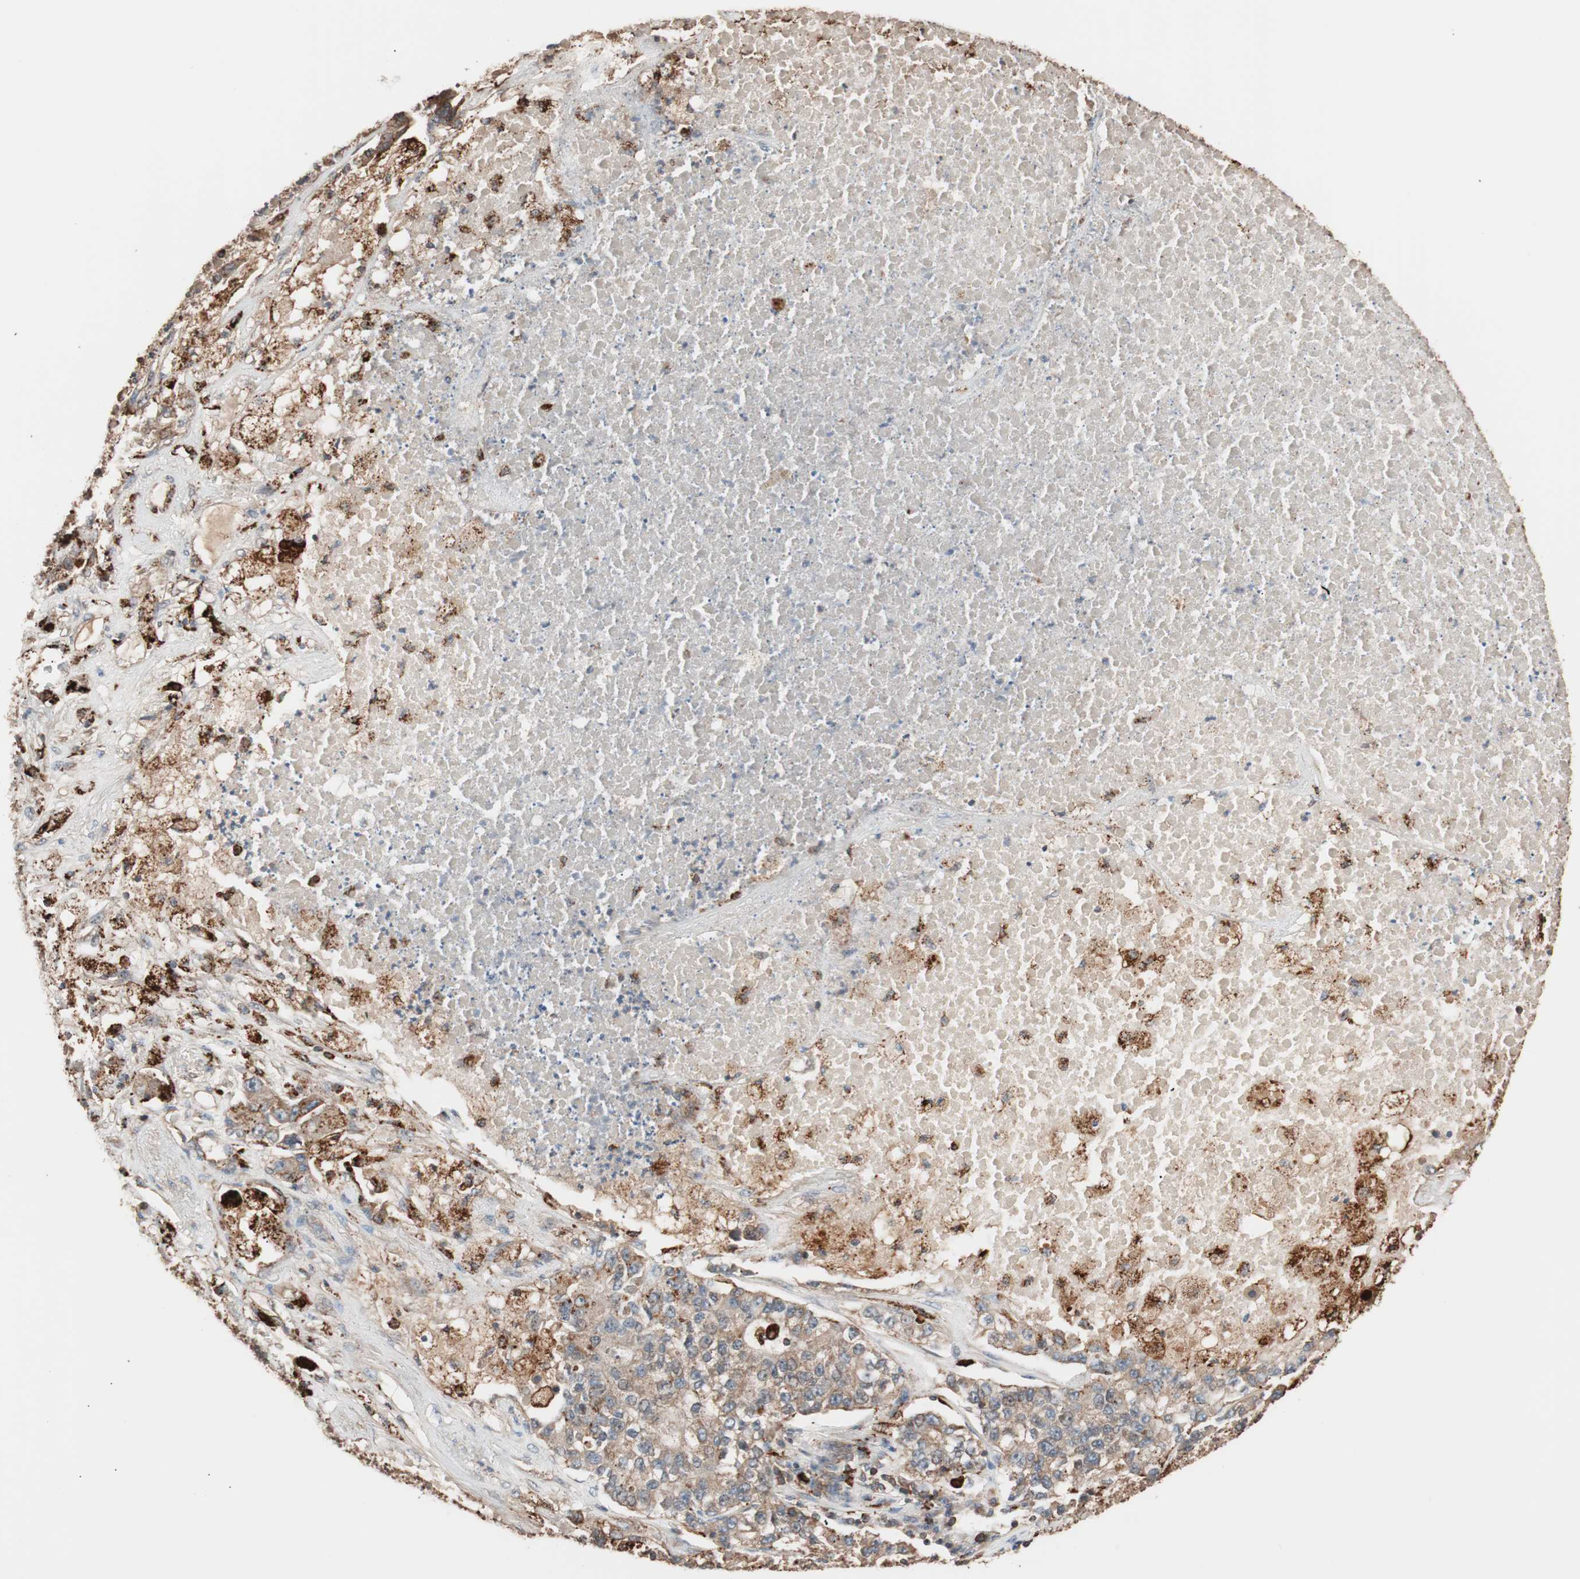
{"staining": {"intensity": "moderate", "quantity": "25%-75%", "location": "cytoplasmic/membranous"}, "tissue": "lung cancer", "cell_type": "Tumor cells", "image_type": "cancer", "snomed": [{"axis": "morphology", "description": "Adenocarcinoma, NOS"}, {"axis": "topography", "description": "Lung"}], "caption": "Protein expression analysis of human adenocarcinoma (lung) reveals moderate cytoplasmic/membranous positivity in approximately 25%-75% of tumor cells. The staining is performed using DAB brown chromogen to label protein expression. The nuclei are counter-stained blue using hematoxylin.", "gene": "CCT3", "patient": {"sex": "male", "age": 49}}